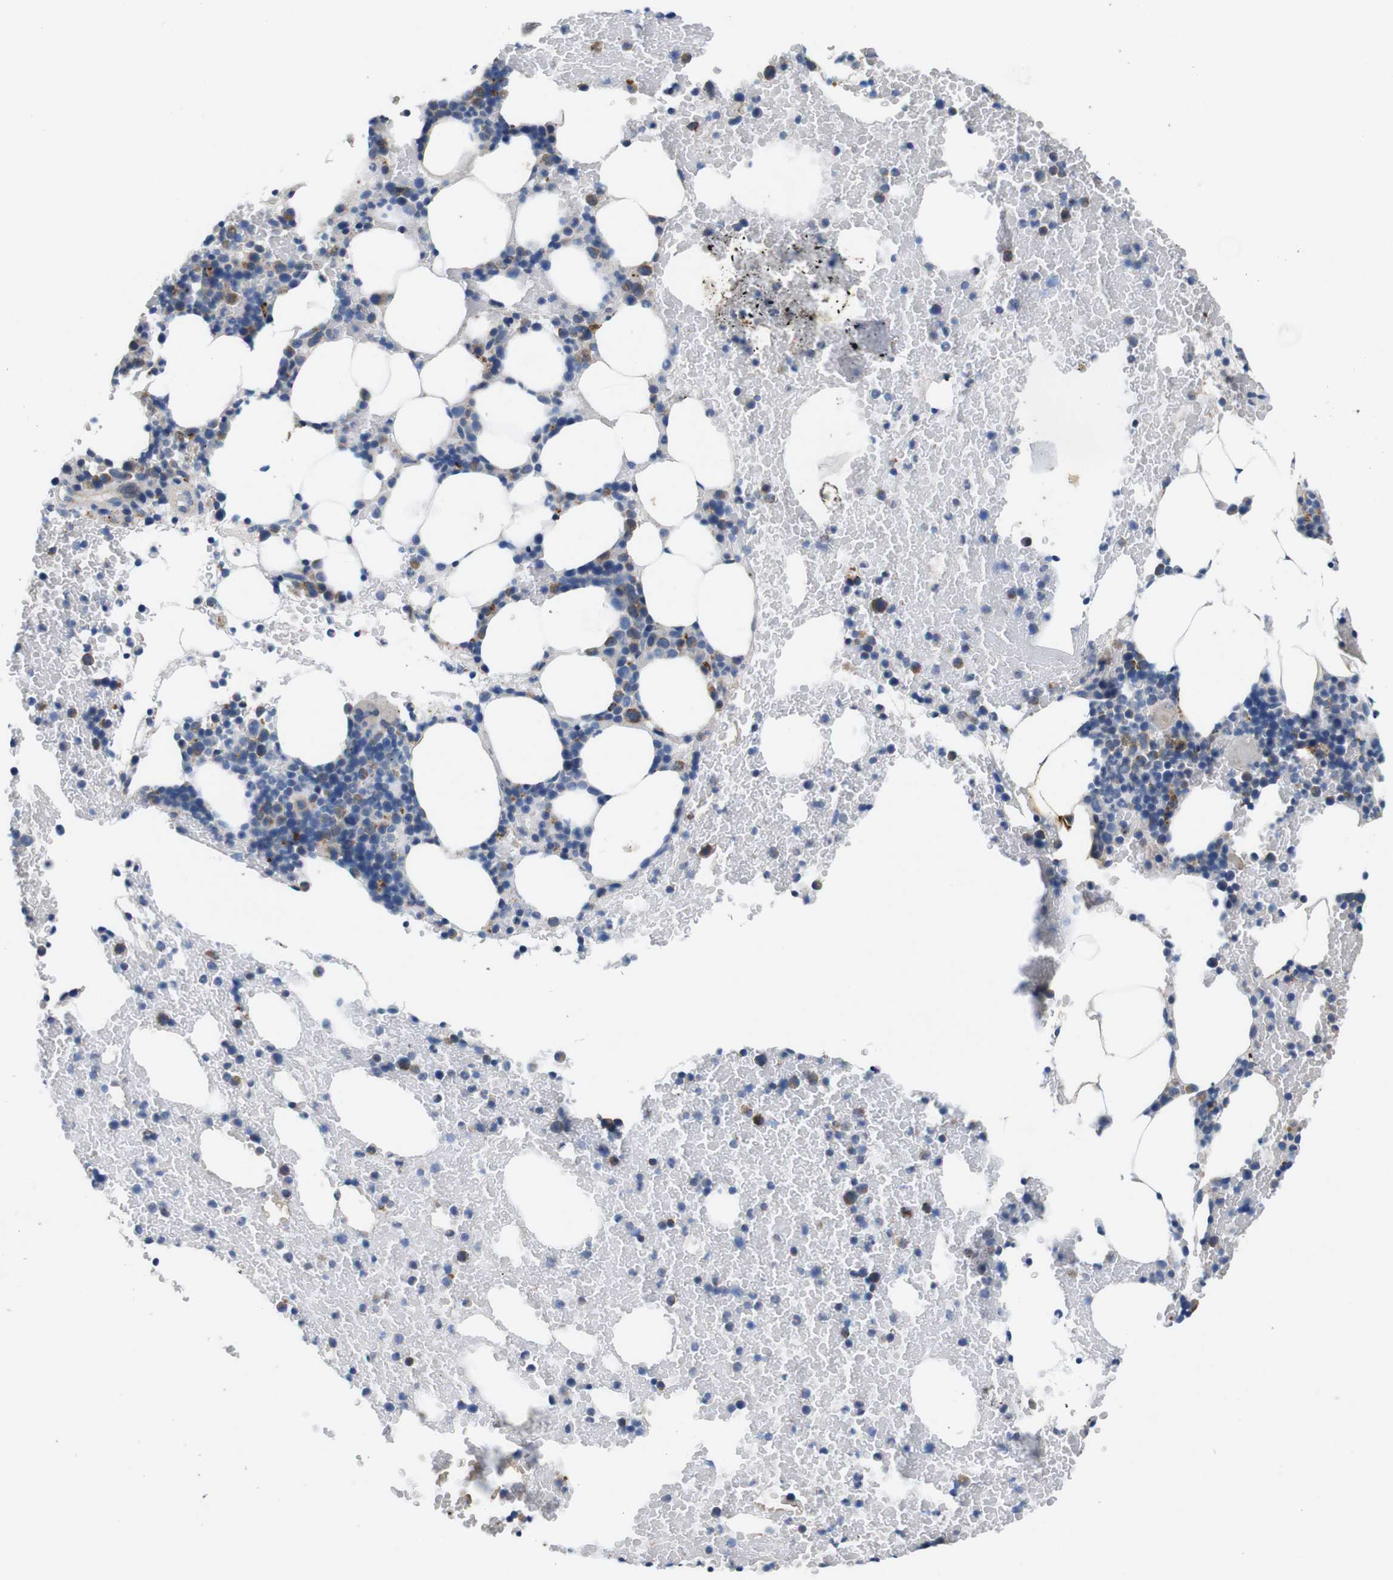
{"staining": {"intensity": "moderate", "quantity": "25%-75%", "location": "cytoplasmic/membranous"}, "tissue": "bone marrow", "cell_type": "Hematopoietic cells", "image_type": "normal", "snomed": [{"axis": "morphology", "description": "Normal tissue, NOS"}, {"axis": "morphology", "description": "Inflammation, NOS"}, {"axis": "topography", "description": "Bone marrow"}], "caption": "The histopathology image shows a brown stain indicating the presence of a protein in the cytoplasmic/membranous of hematopoietic cells in bone marrow. (Stains: DAB (3,3'-diaminobenzidine) in brown, nuclei in blue, Microscopy: brightfield microscopy at high magnification).", "gene": "F2RL1", "patient": {"sex": "female", "age": 70}}